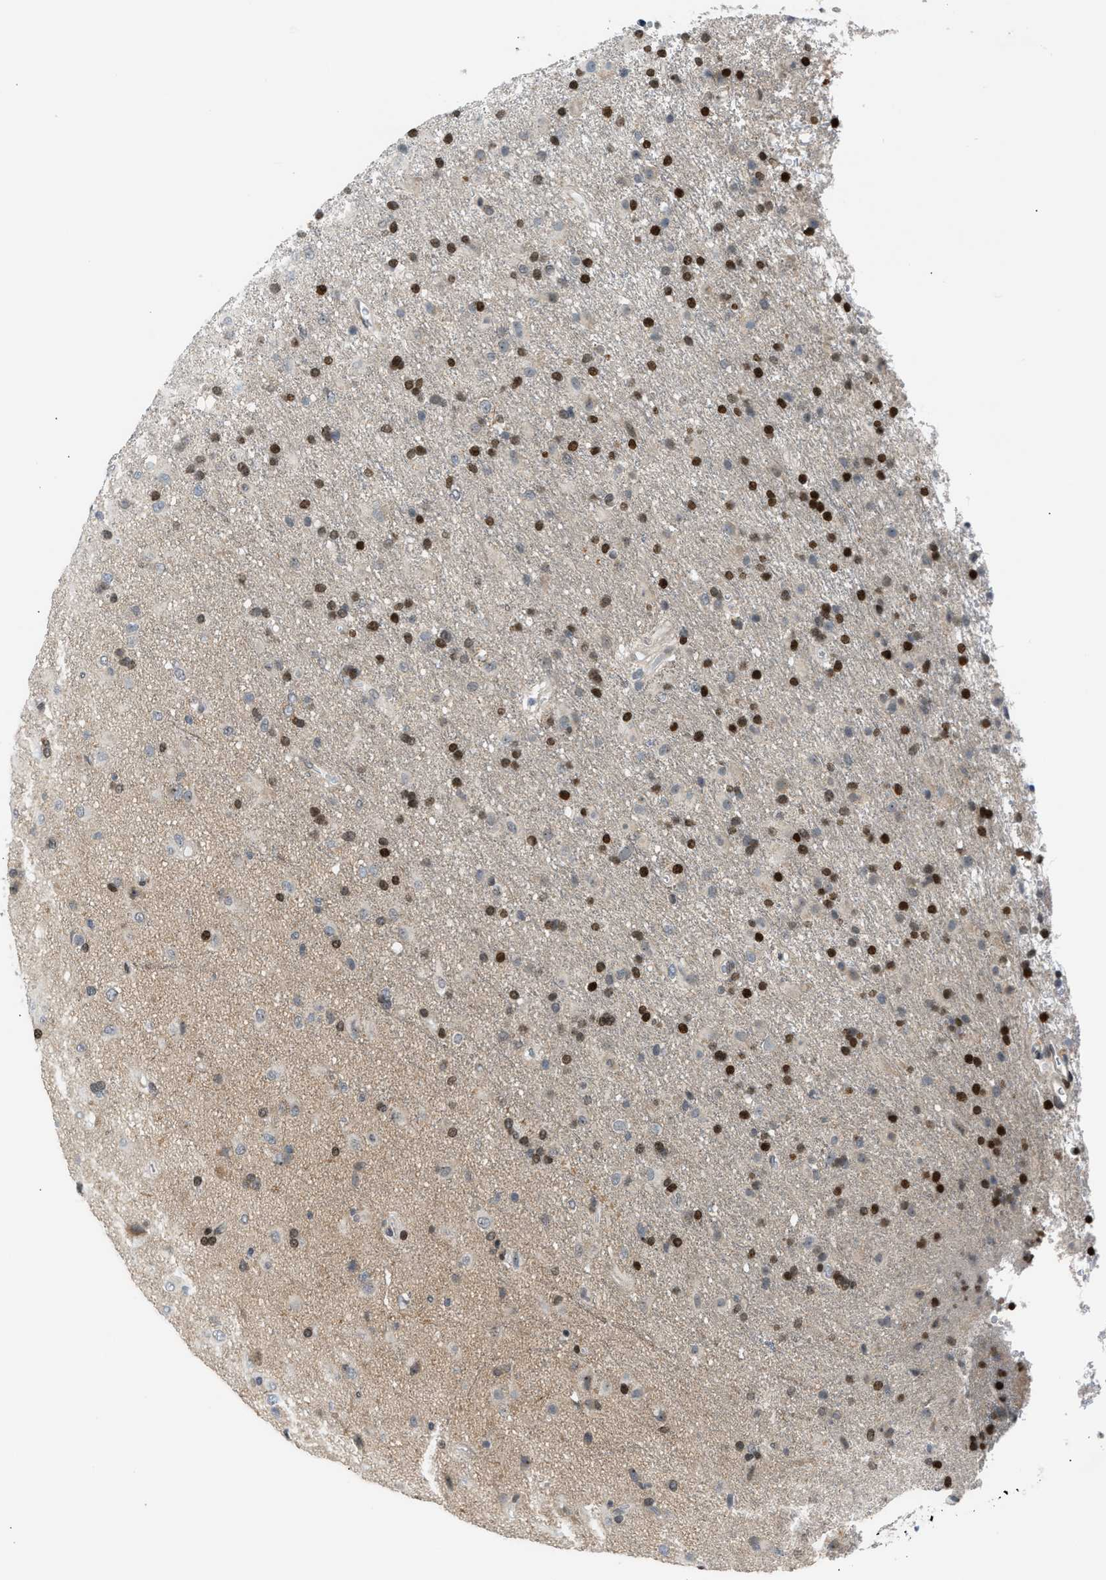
{"staining": {"intensity": "negative", "quantity": "none", "location": "none"}, "tissue": "glioma", "cell_type": "Tumor cells", "image_type": "cancer", "snomed": [{"axis": "morphology", "description": "Glioma, malignant, Low grade"}, {"axis": "topography", "description": "Brain"}], "caption": "Immunohistochemistry photomicrograph of neoplastic tissue: glioma stained with DAB (3,3'-diaminobenzidine) displays no significant protein expression in tumor cells.", "gene": "NPS", "patient": {"sex": "male", "age": 65}}